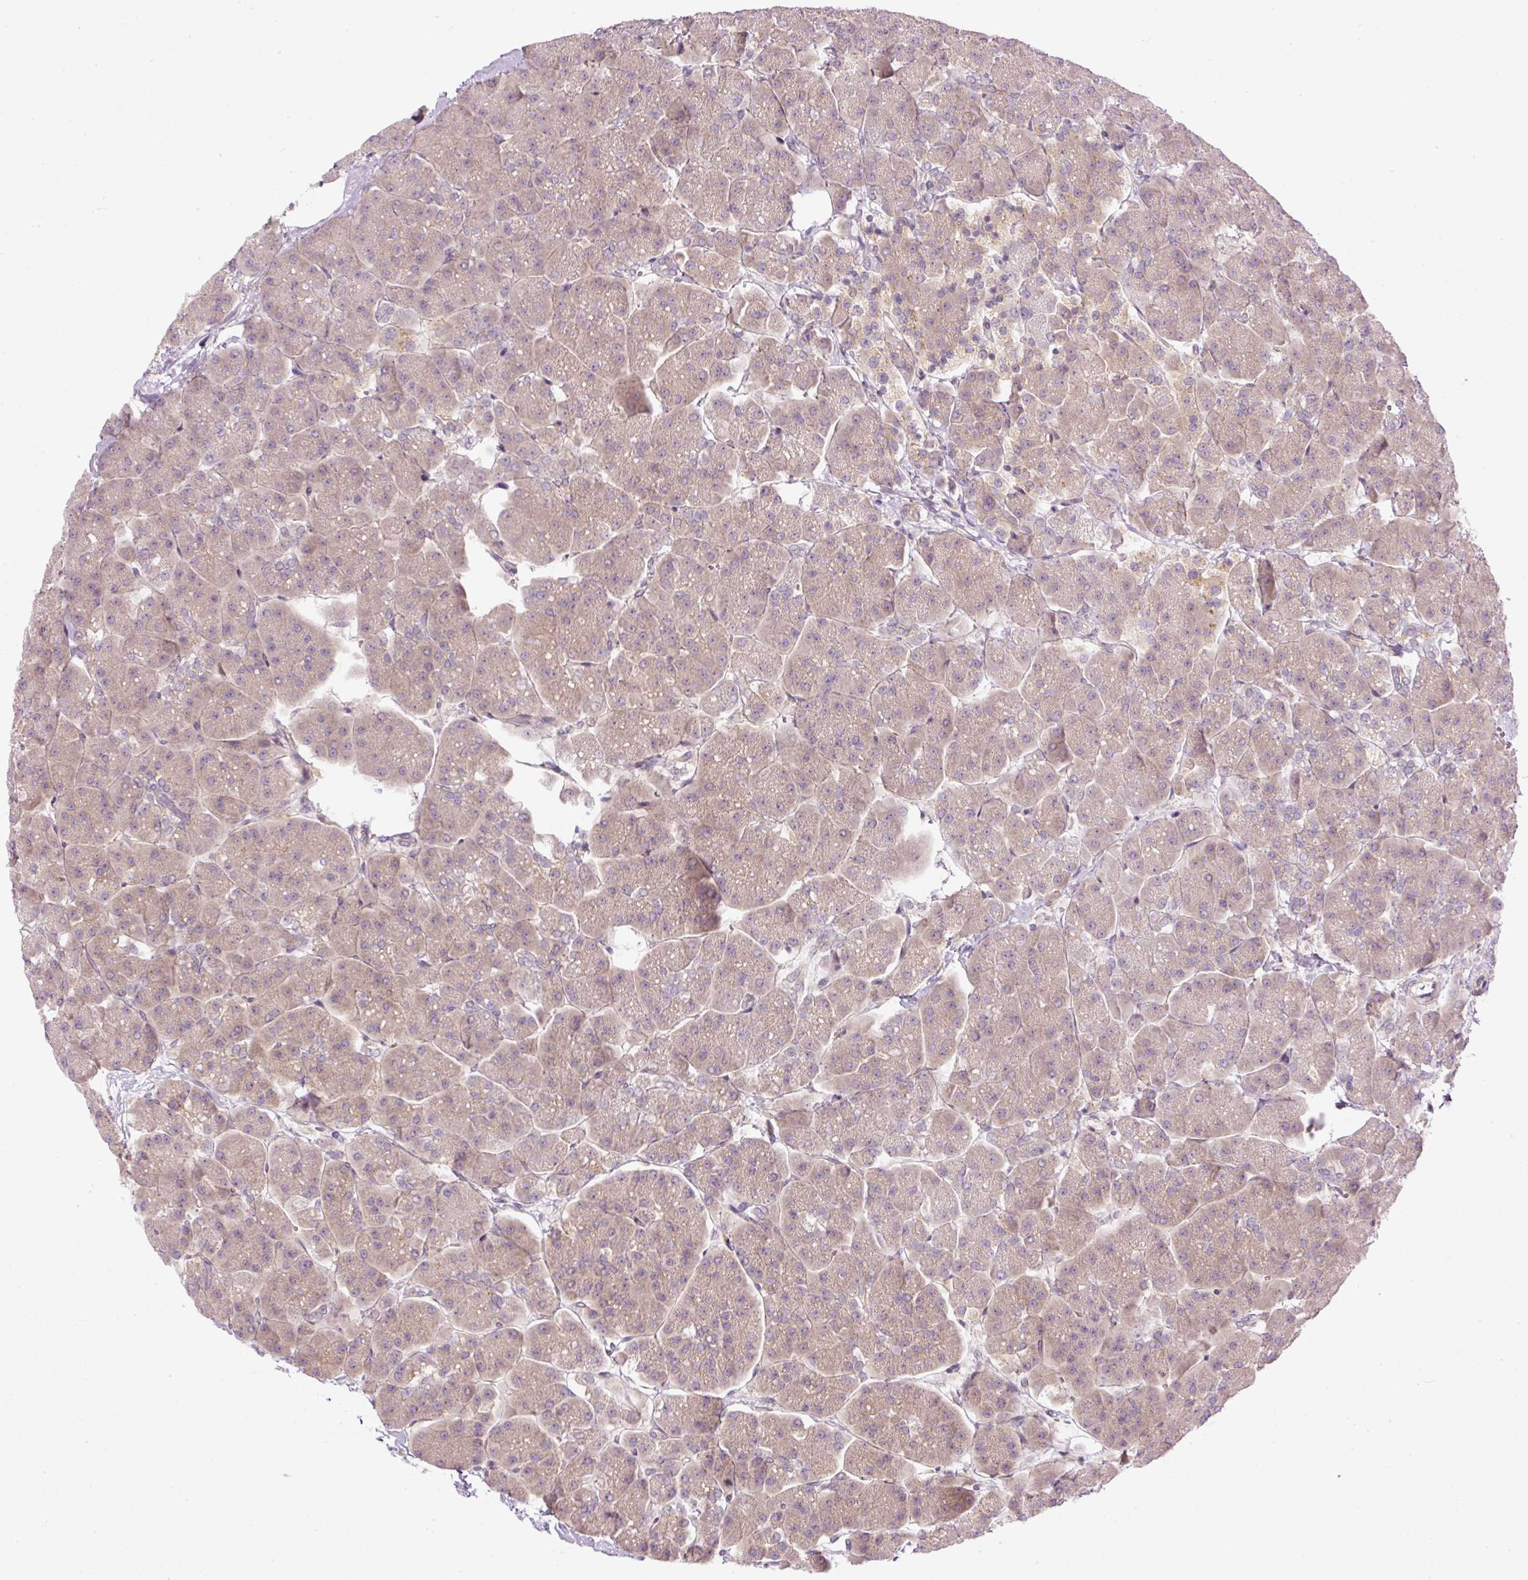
{"staining": {"intensity": "weak", "quantity": "25%-75%", "location": "cytoplasmic/membranous"}, "tissue": "pancreas", "cell_type": "Exocrine glandular cells", "image_type": "normal", "snomed": [{"axis": "morphology", "description": "Normal tissue, NOS"}, {"axis": "topography", "description": "Pancreas"}, {"axis": "topography", "description": "Peripheral nerve tissue"}], "caption": "This image reveals normal pancreas stained with IHC to label a protein in brown. The cytoplasmic/membranous of exocrine glandular cells show weak positivity for the protein. Nuclei are counter-stained blue.", "gene": "MZT2A", "patient": {"sex": "male", "age": 54}}